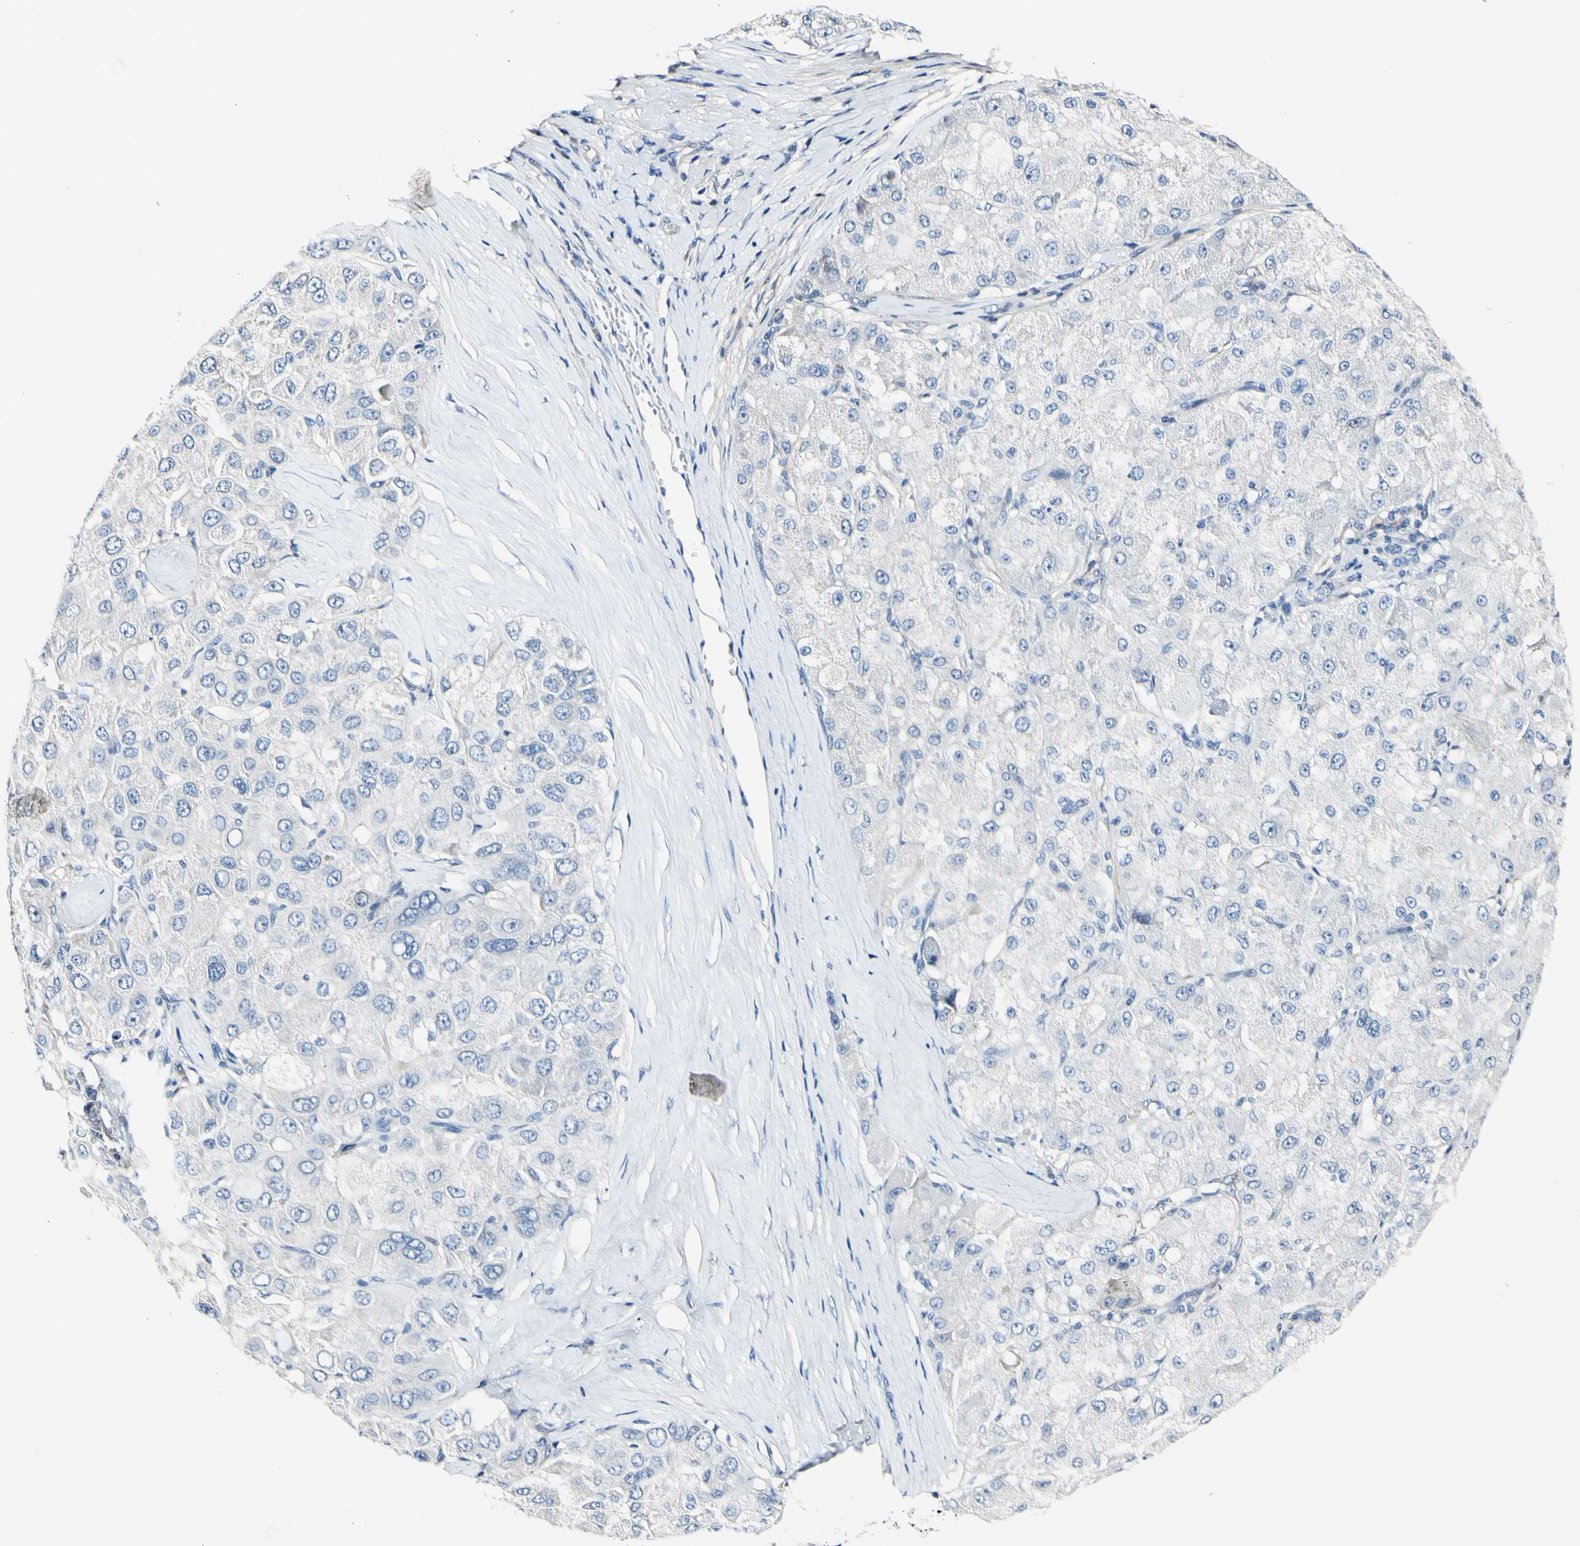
{"staining": {"intensity": "negative", "quantity": "none", "location": "none"}, "tissue": "liver cancer", "cell_type": "Tumor cells", "image_type": "cancer", "snomed": [{"axis": "morphology", "description": "Carcinoma, Hepatocellular, NOS"}, {"axis": "topography", "description": "Liver"}], "caption": "Human liver cancer stained for a protein using immunohistochemistry (IHC) reveals no positivity in tumor cells.", "gene": "COL6A3", "patient": {"sex": "male", "age": 80}}